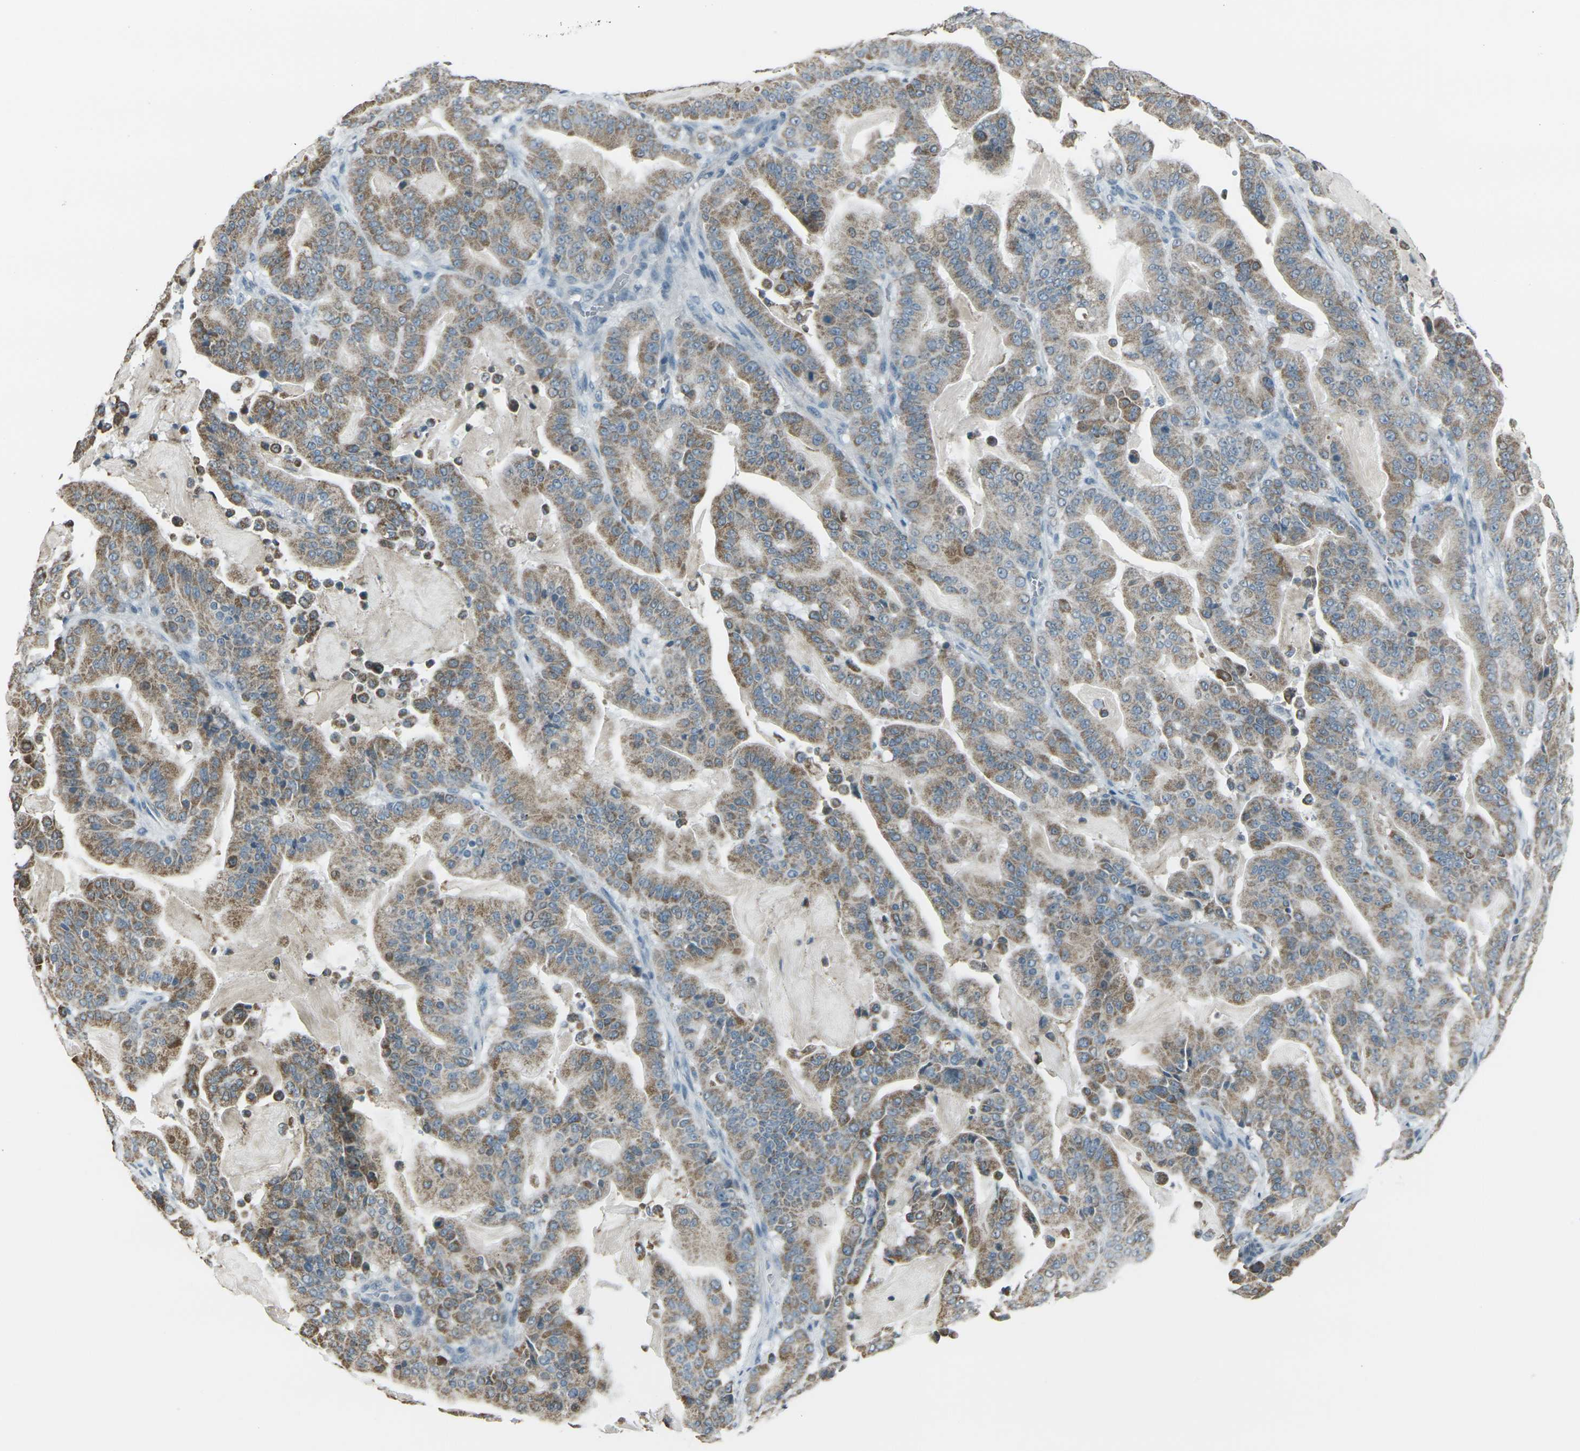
{"staining": {"intensity": "moderate", "quantity": ">75%", "location": "cytoplasmic/membranous"}, "tissue": "pancreatic cancer", "cell_type": "Tumor cells", "image_type": "cancer", "snomed": [{"axis": "morphology", "description": "Adenocarcinoma, NOS"}, {"axis": "topography", "description": "Pancreas"}], "caption": "Immunohistochemistry (IHC) image of neoplastic tissue: pancreatic cancer (adenocarcinoma) stained using immunohistochemistry (IHC) reveals medium levels of moderate protein expression localized specifically in the cytoplasmic/membranous of tumor cells, appearing as a cytoplasmic/membranous brown color.", "gene": "H2BC1", "patient": {"sex": "male", "age": 63}}